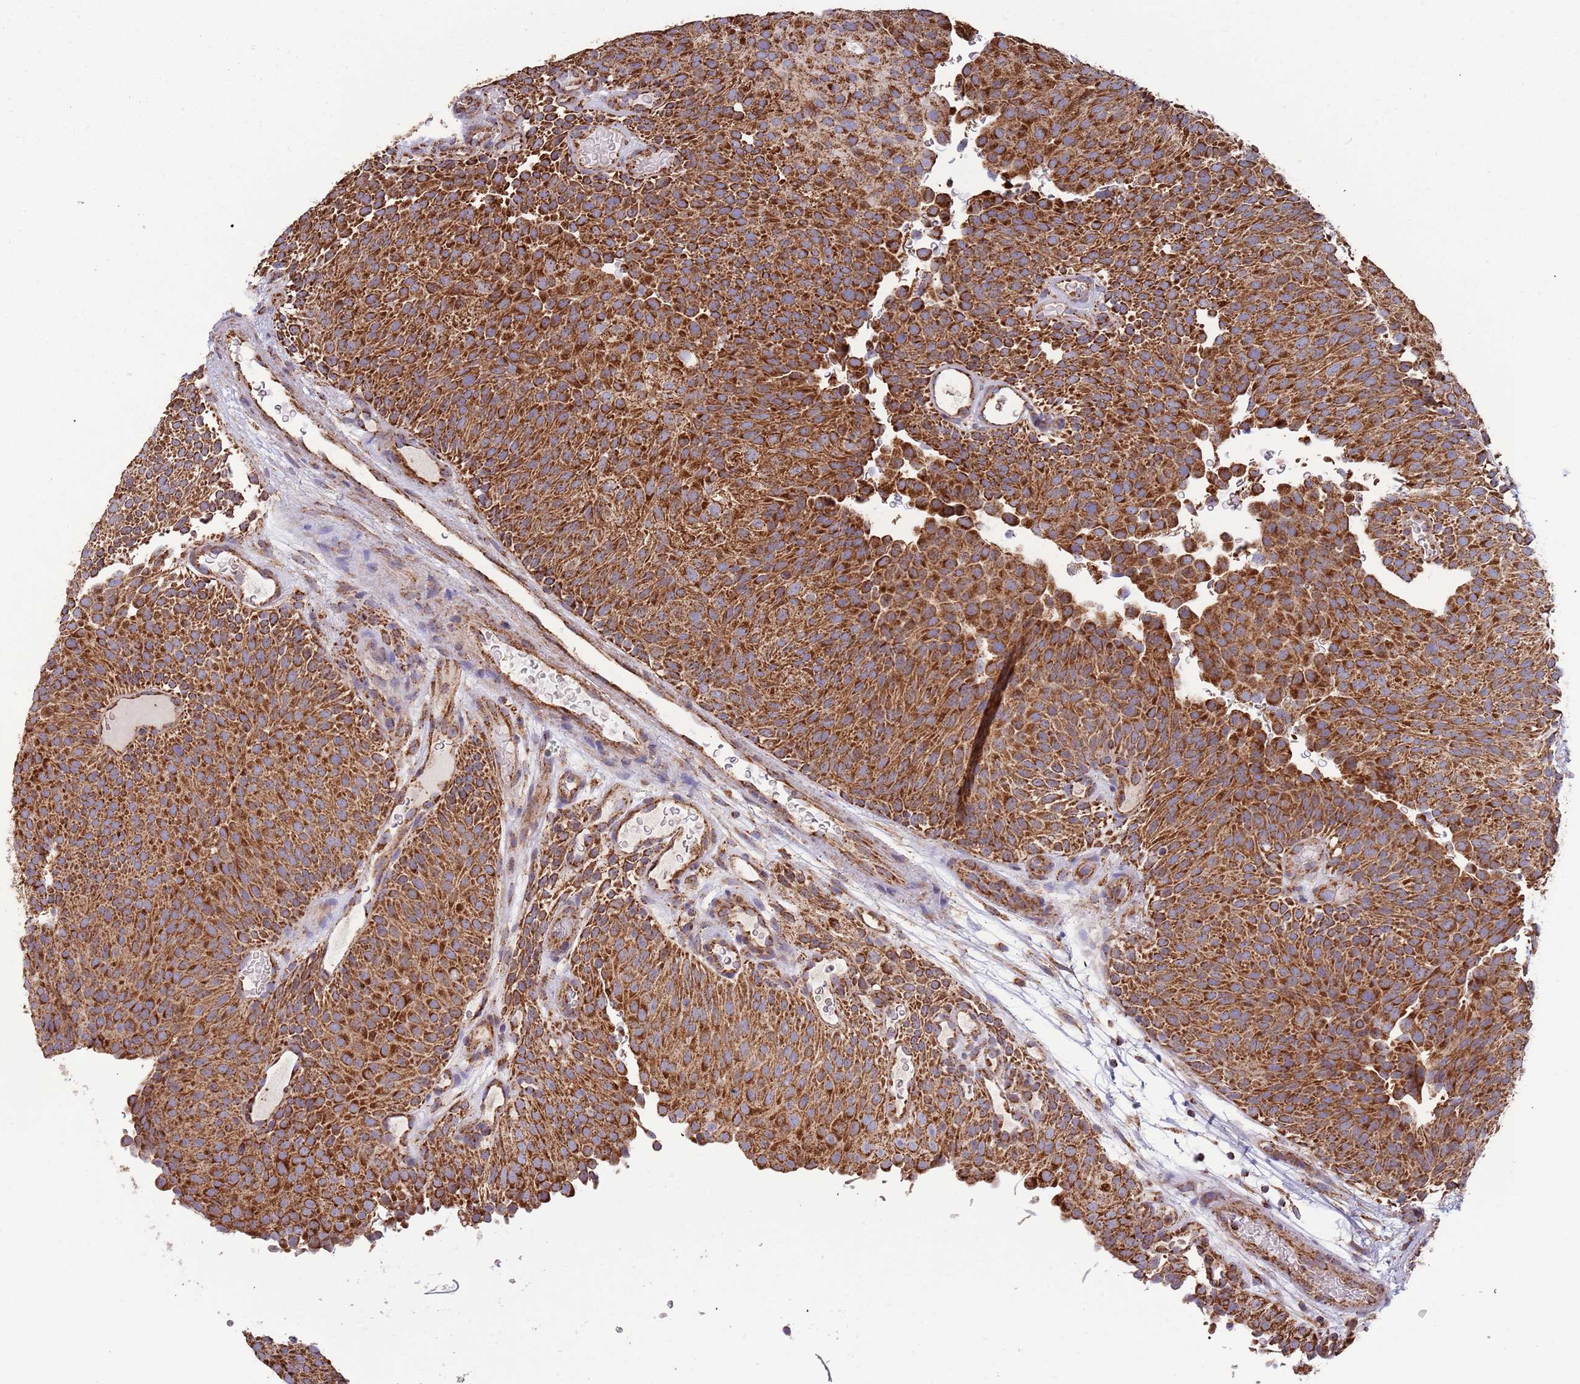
{"staining": {"intensity": "strong", "quantity": ">75%", "location": "cytoplasmic/membranous"}, "tissue": "urothelial cancer", "cell_type": "Tumor cells", "image_type": "cancer", "snomed": [{"axis": "morphology", "description": "Urothelial carcinoma, Low grade"}, {"axis": "topography", "description": "Urinary bladder"}], "caption": "Strong cytoplasmic/membranous staining for a protein is present in about >75% of tumor cells of low-grade urothelial carcinoma using immunohistochemistry (IHC).", "gene": "VPS16", "patient": {"sex": "male", "age": 78}}